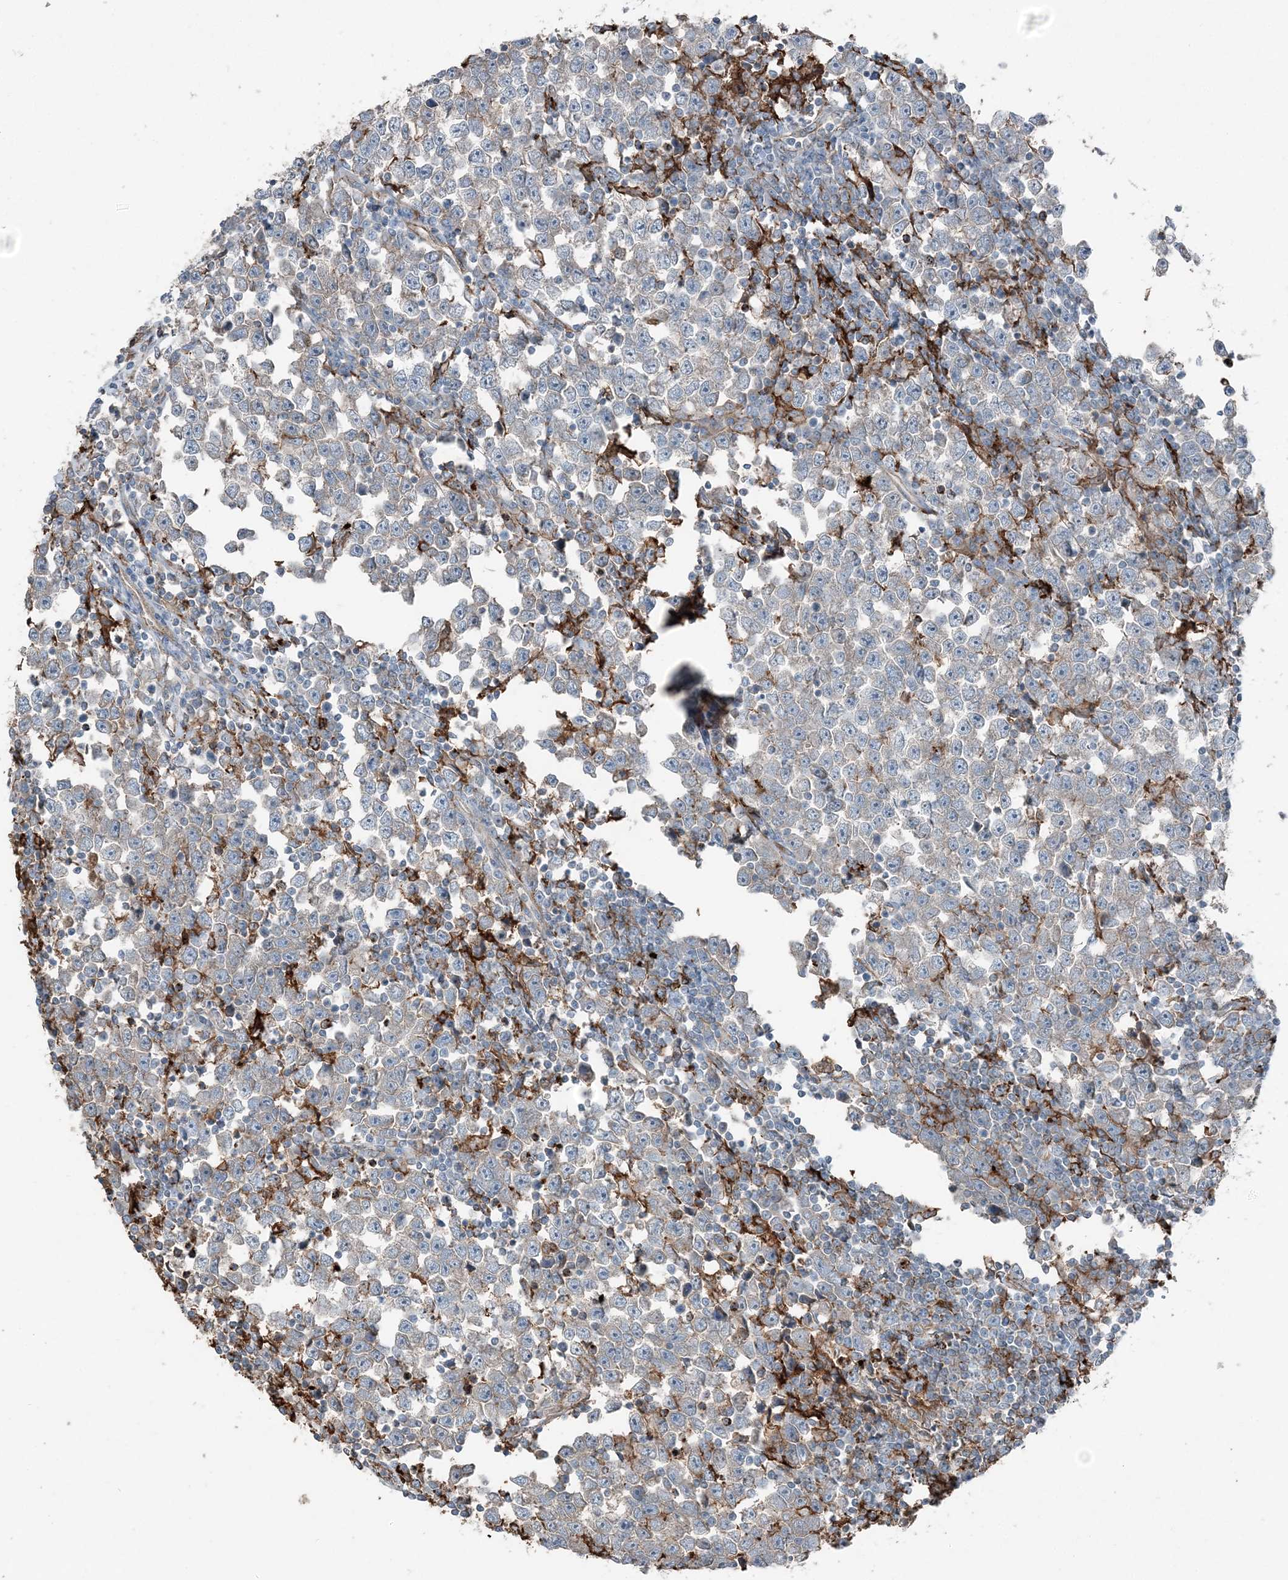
{"staining": {"intensity": "negative", "quantity": "none", "location": "none"}, "tissue": "testis cancer", "cell_type": "Tumor cells", "image_type": "cancer", "snomed": [{"axis": "morphology", "description": "Normal tissue, NOS"}, {"axis": "morphology", "description": "Seminoma, NOS"}, {"axis": "topography", "description": "Testis"}], "caption": "This is an IHC photomicrograph of human testis cancer. There is no staining in tumor cells.", "gene": "KY", "patient": {"sex": "male", "age": 43}}